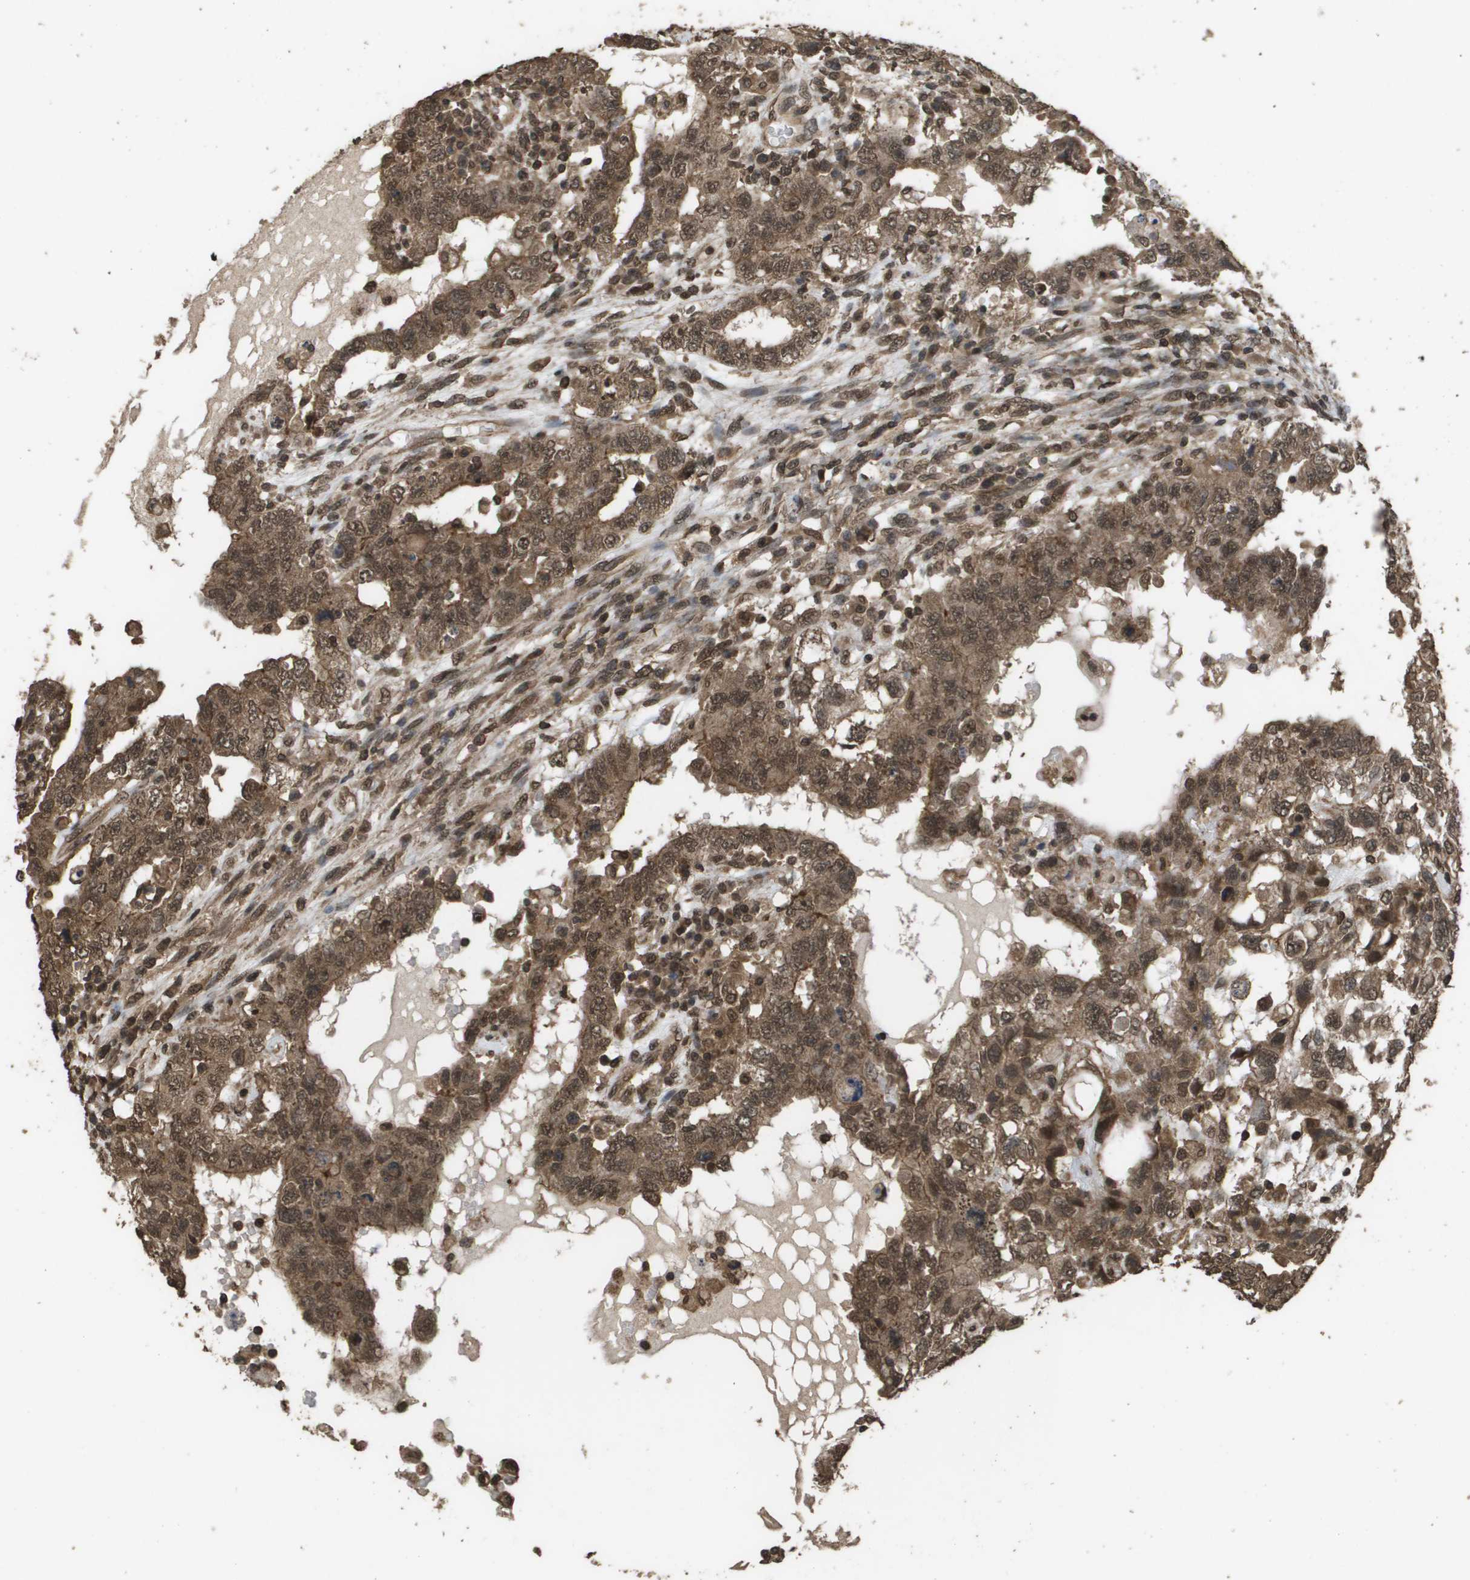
{"staining": {"intensity": "moderate", "quantity": ">75%", "location": "cytoplasmic/membranous,nuclear"}, "tissue": "testis cancer", "cell_type": "Tumor cells", "image_type": "cancer", "snomed": [{"axis": "morphology", "description": "Carcinoma, Embryonal, NOS"}, {"axis": "topography", "description": "Testis"}], "caption": "Testis cancer stained with a protein marker shows moderate staining in tumor cells.", "gene": "AXIN2", "patient": {"sex": "male", "age": 26}}